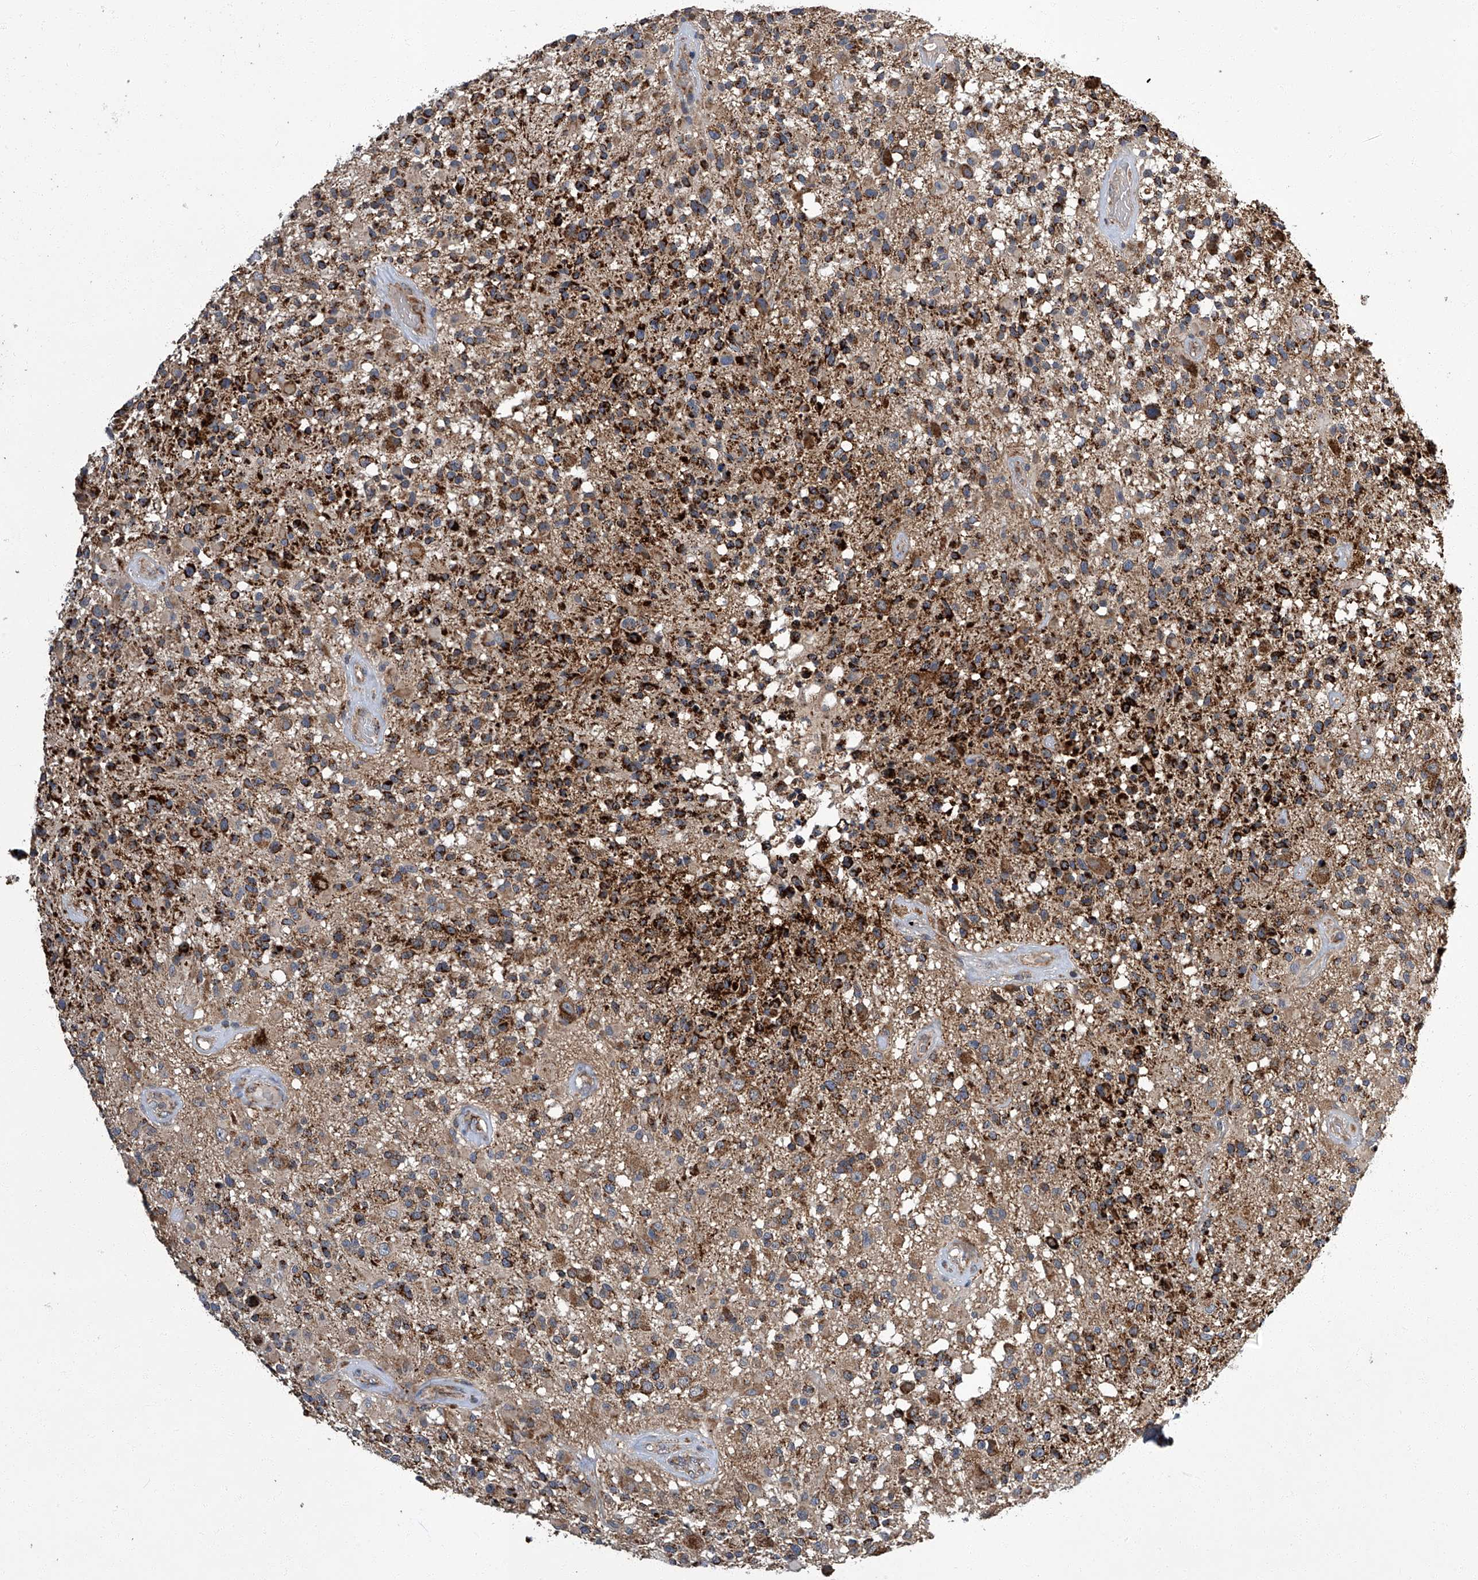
{"staining": {"intensity": "strong", "quantity": "25%-75%", "location": "cytoplasmic/membranous"}, "tissue": "glioma", "cell_type": "Tumor cells", "image_type": "cancer", "snomed": [{"axis": "morphology", "description": "Glioma, malignant, High grade"}, {"axis": "morphology", "description": "Glioblastoma, NOS"}, {"axis": "topography", "description": "Brain"}], "caption": "This is a photomicrograph of immunohistochemistry (IHC) staining of malignant glioma (high-grade), which shows strong staining in the cytoplasmic/membranous of tumor cells.", "gene": "TNFRSF13B", "patient": {"sex": "male", "age": 60}}